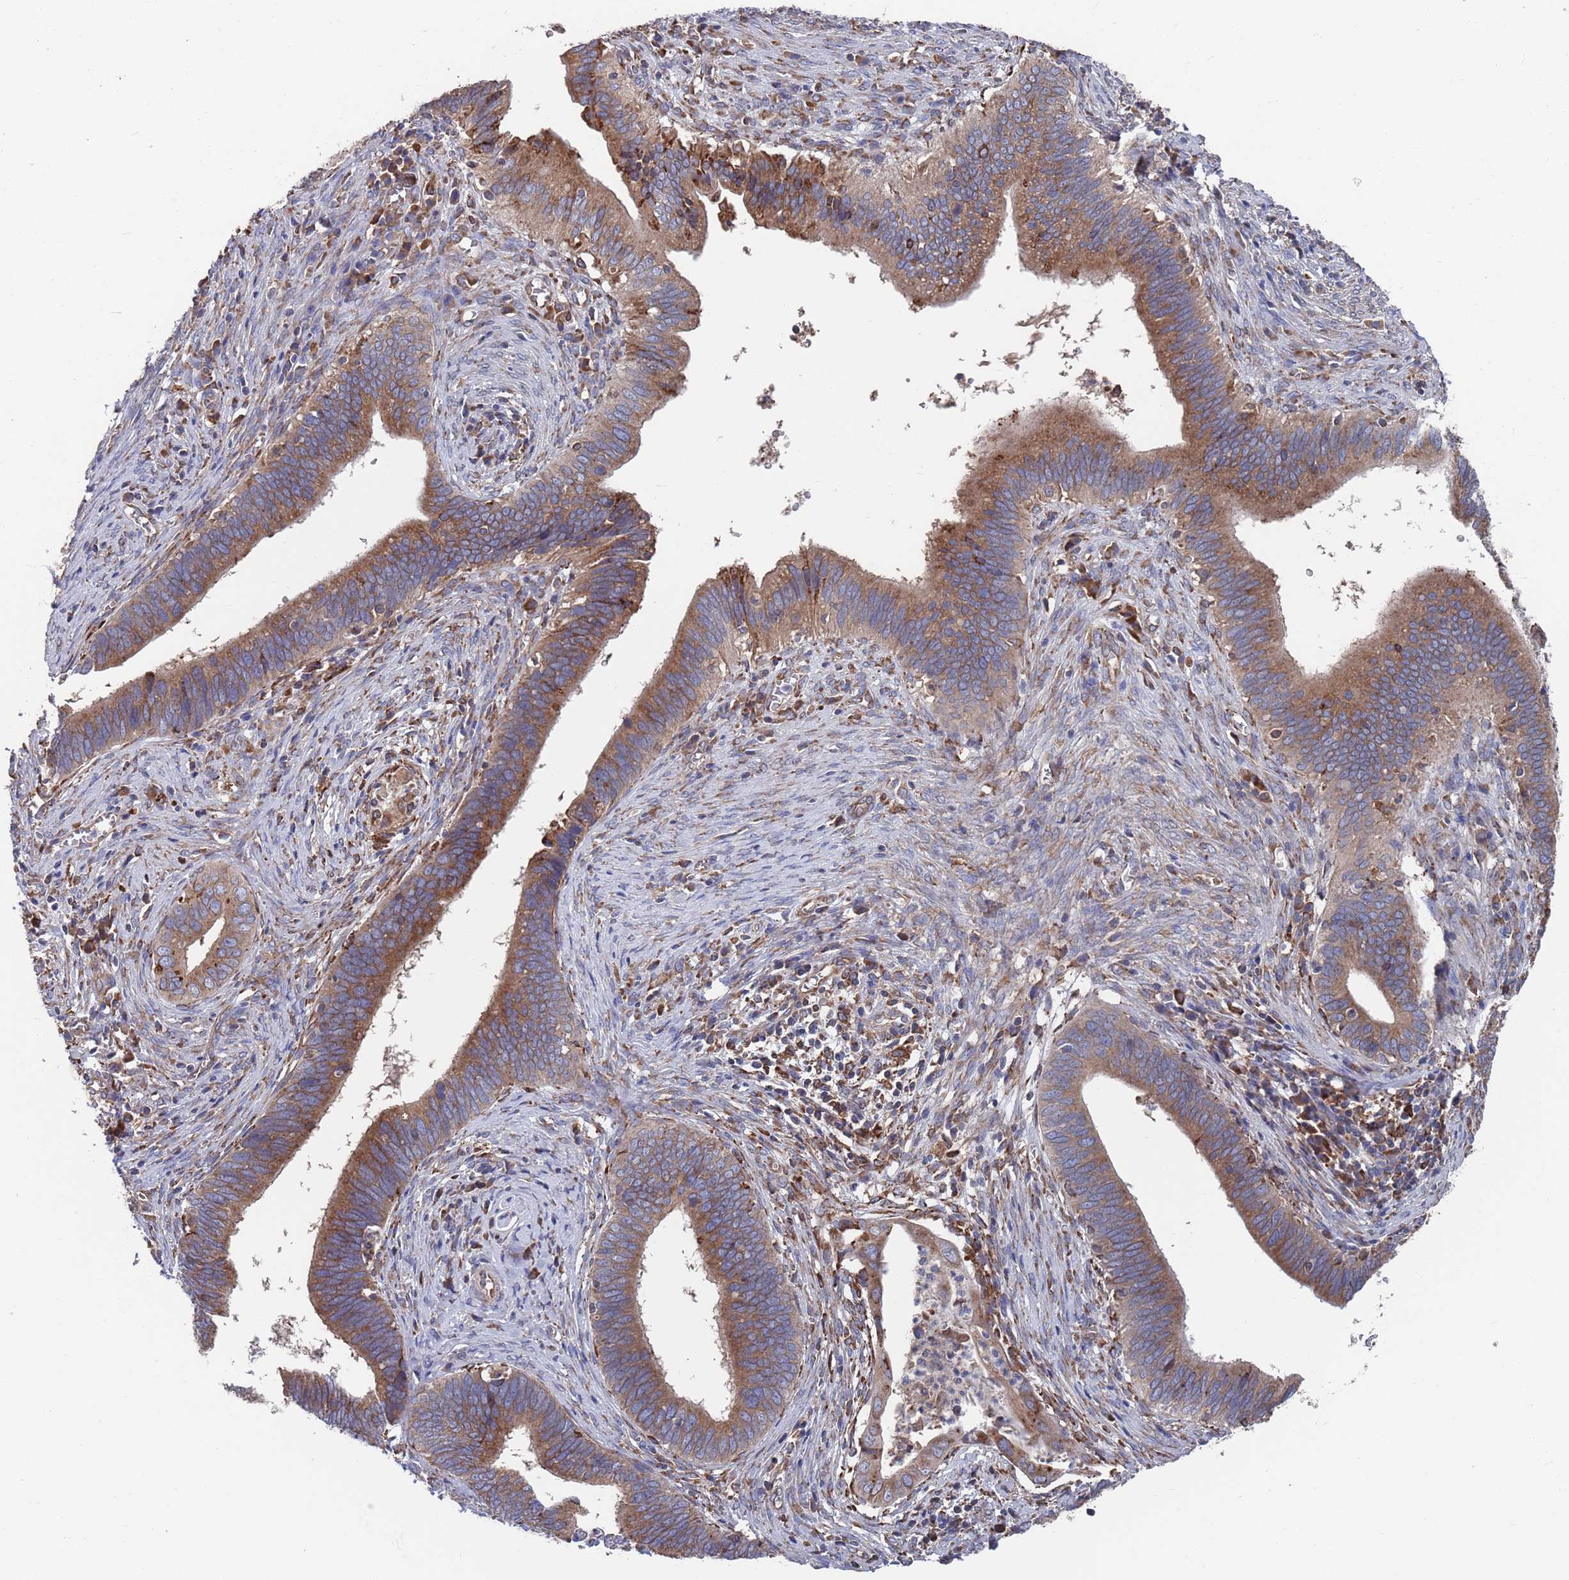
{"staining": {"intensity": "moderate", "quantity": ">75%", "location": "cytoplasmic/membranous"}, "tissue": "cervical cancer", "cell_type": "Tumor cells", "image_type": "cancer", "snomed": [{"axis": "morphology", "description": "Adenocarcinoma, NOS"}, {"axis": "topography", "description": "Cervix"}], "caption": "This histopathology image exhibits cervical cancer (adenocarcinoma) stained with IHC to label a protein in brown. The cytoplasmic/membranous of tumor cells show moderate positivity for the protein. Nuclei are counter-stained blue.", "gene": "GID8", "patient": {"sex": "female", "age": 42}}